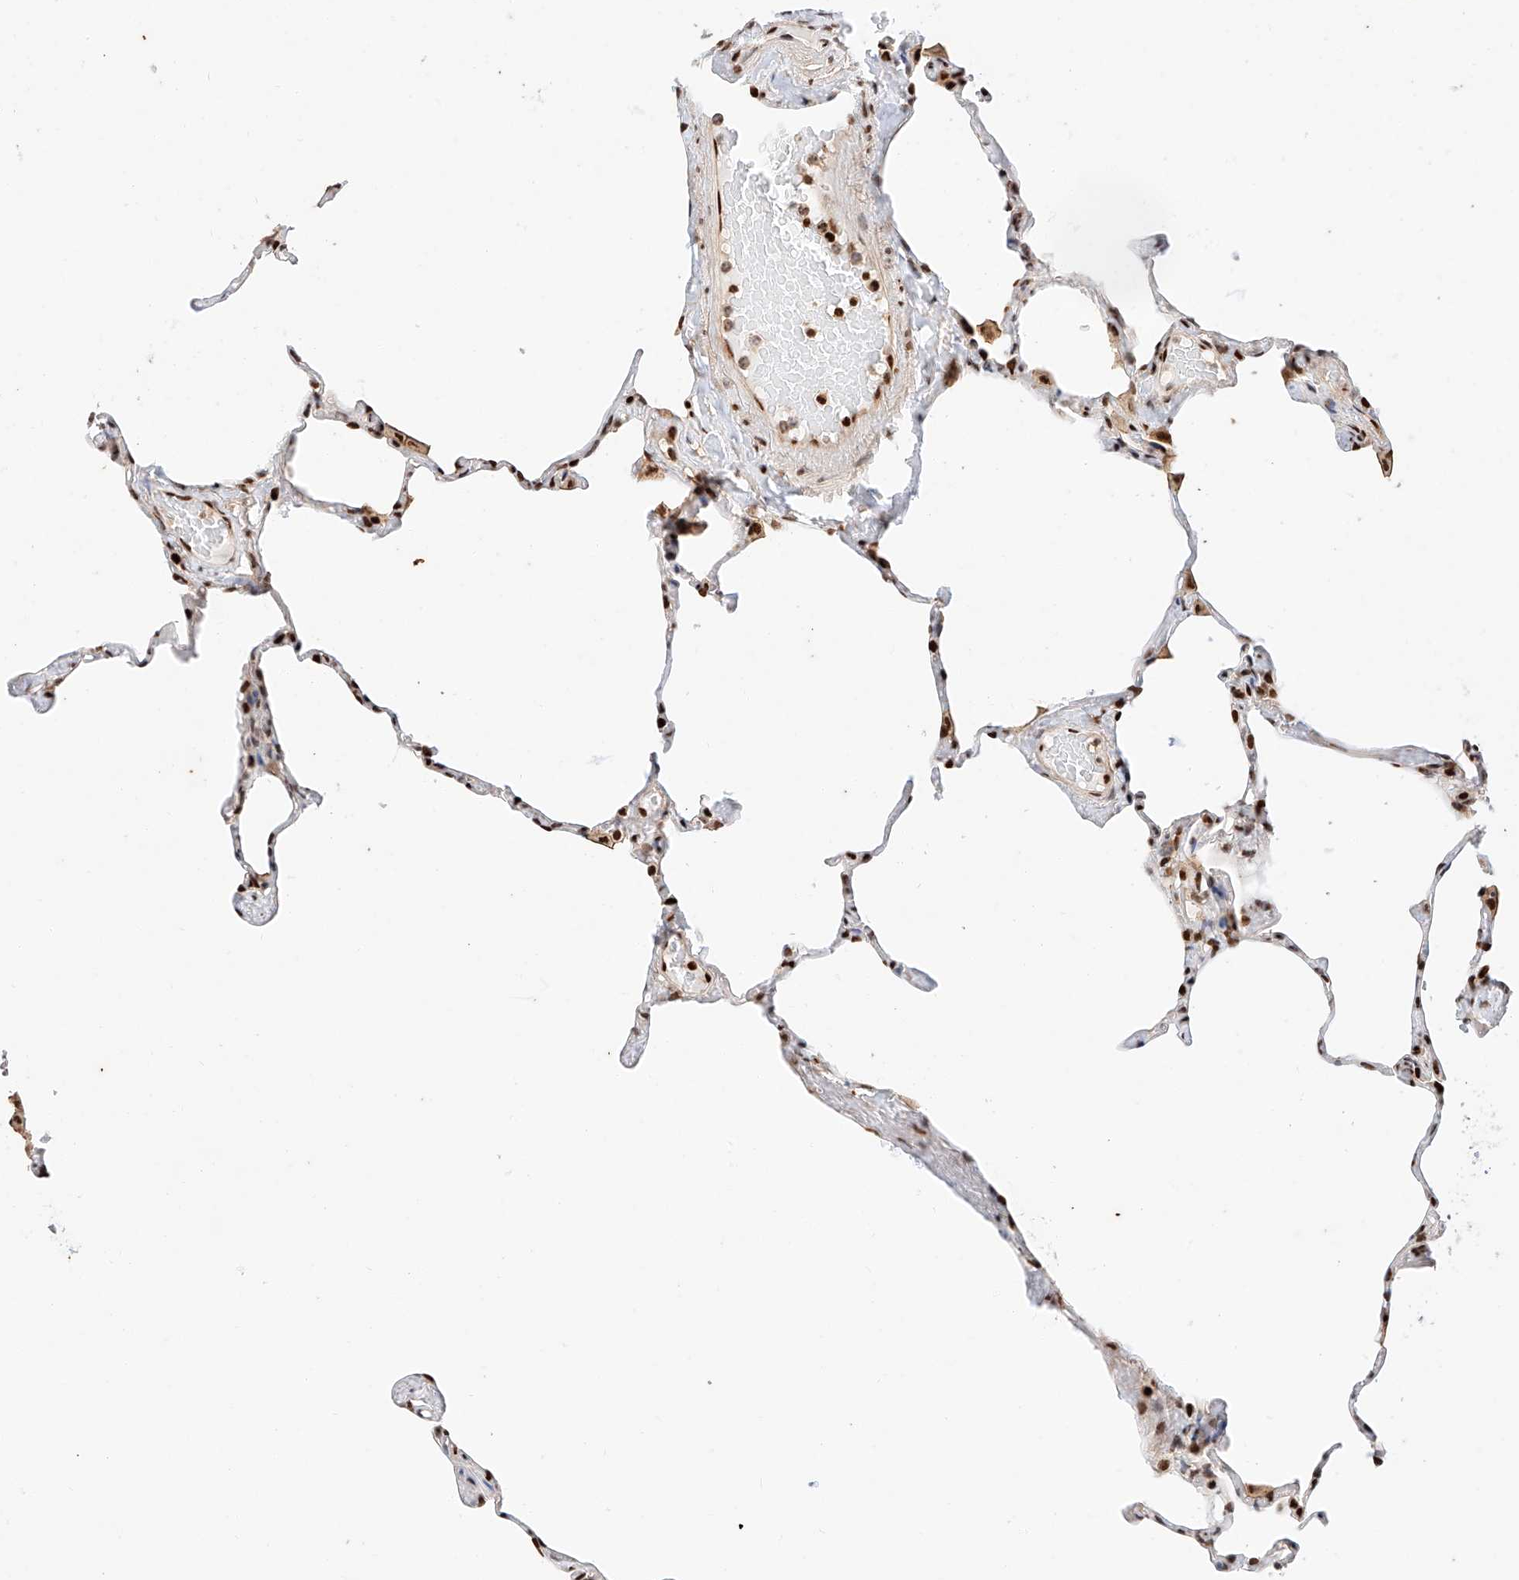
{"staining": {"intensity": "moderate", "quantity": "<25%", "location": "nuclear"}, "tissue": "lung", "cell_type": "Alveolar cells", "image_type": "normal", "snomed": [{"axis": "morphology", "description": "Normal tissue, NOS"}, {"axis": "topography", "description": "Lung"}], "caption": "This histopathology image exhibits normal lung stained with immunohistochemistry to label a protein in brown. The nuclear of alveolar cells show moderate positivity for the protein. Nuclei are counter-stained blue.", "gene": "HDAC9", "patient": {"sex": "male", "age": 65}}